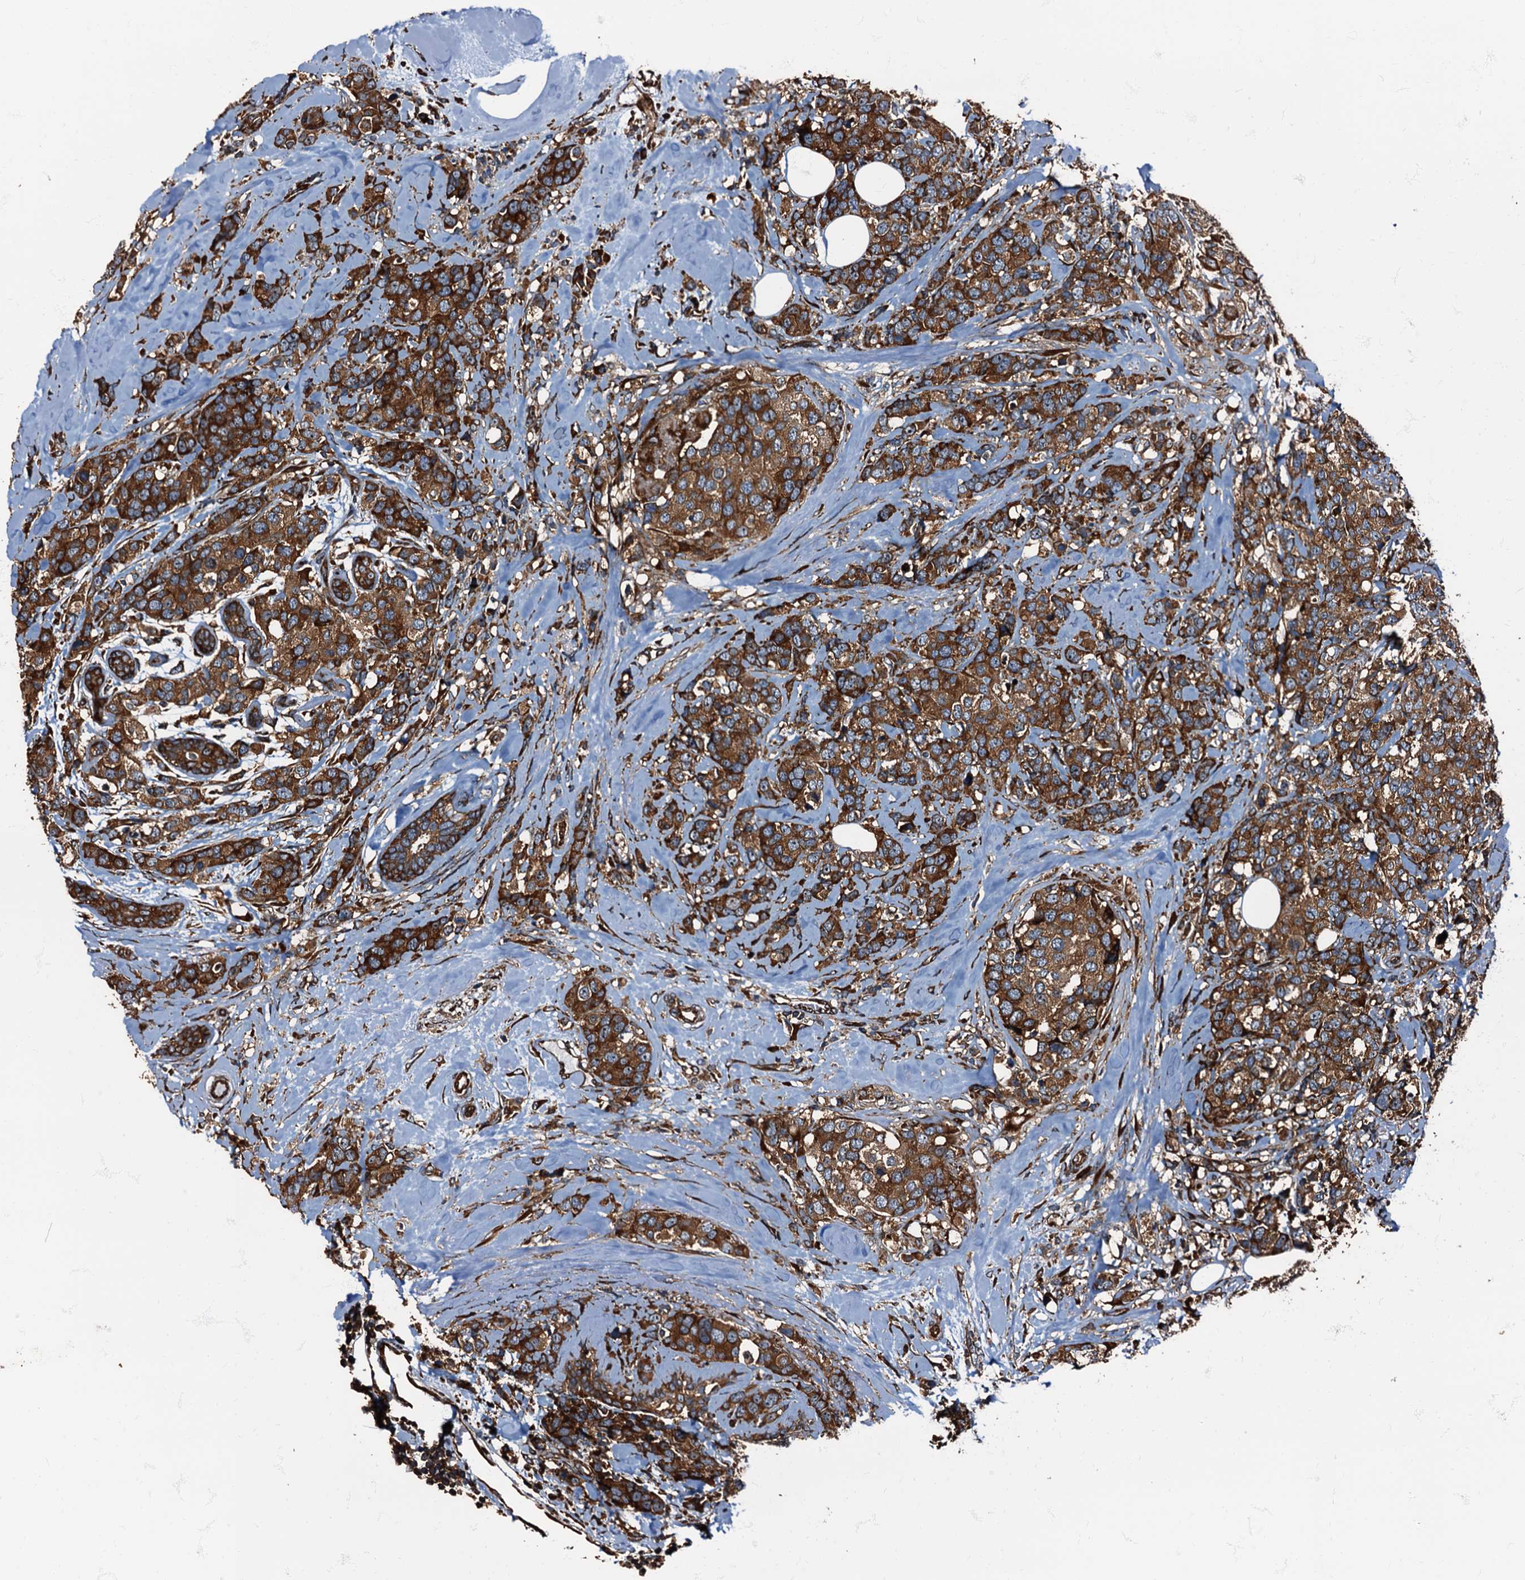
{"staining": {"intensity": "strong", "quantity": ">75%", "location": "cytoplasmic/membranous"}, "tissue": "breast cancer", "cell_type": "Tumor cells", "image_type": "cancer", "snomed": [{"axis": "morphology", "description": "Lobular carcinoma"}, {"axis": "topography", "description": "Breast"}], "caption": "This image displays lobular carcinoma (breast) stained with IHC to label a protein in brown. The cytoplasmic/membranous of tumor cells show strong positivity for the protein. Nuclei are counter-stained blue.", "gene": "ATP2C1", "patient": {"sex": "female", "age": 59}}